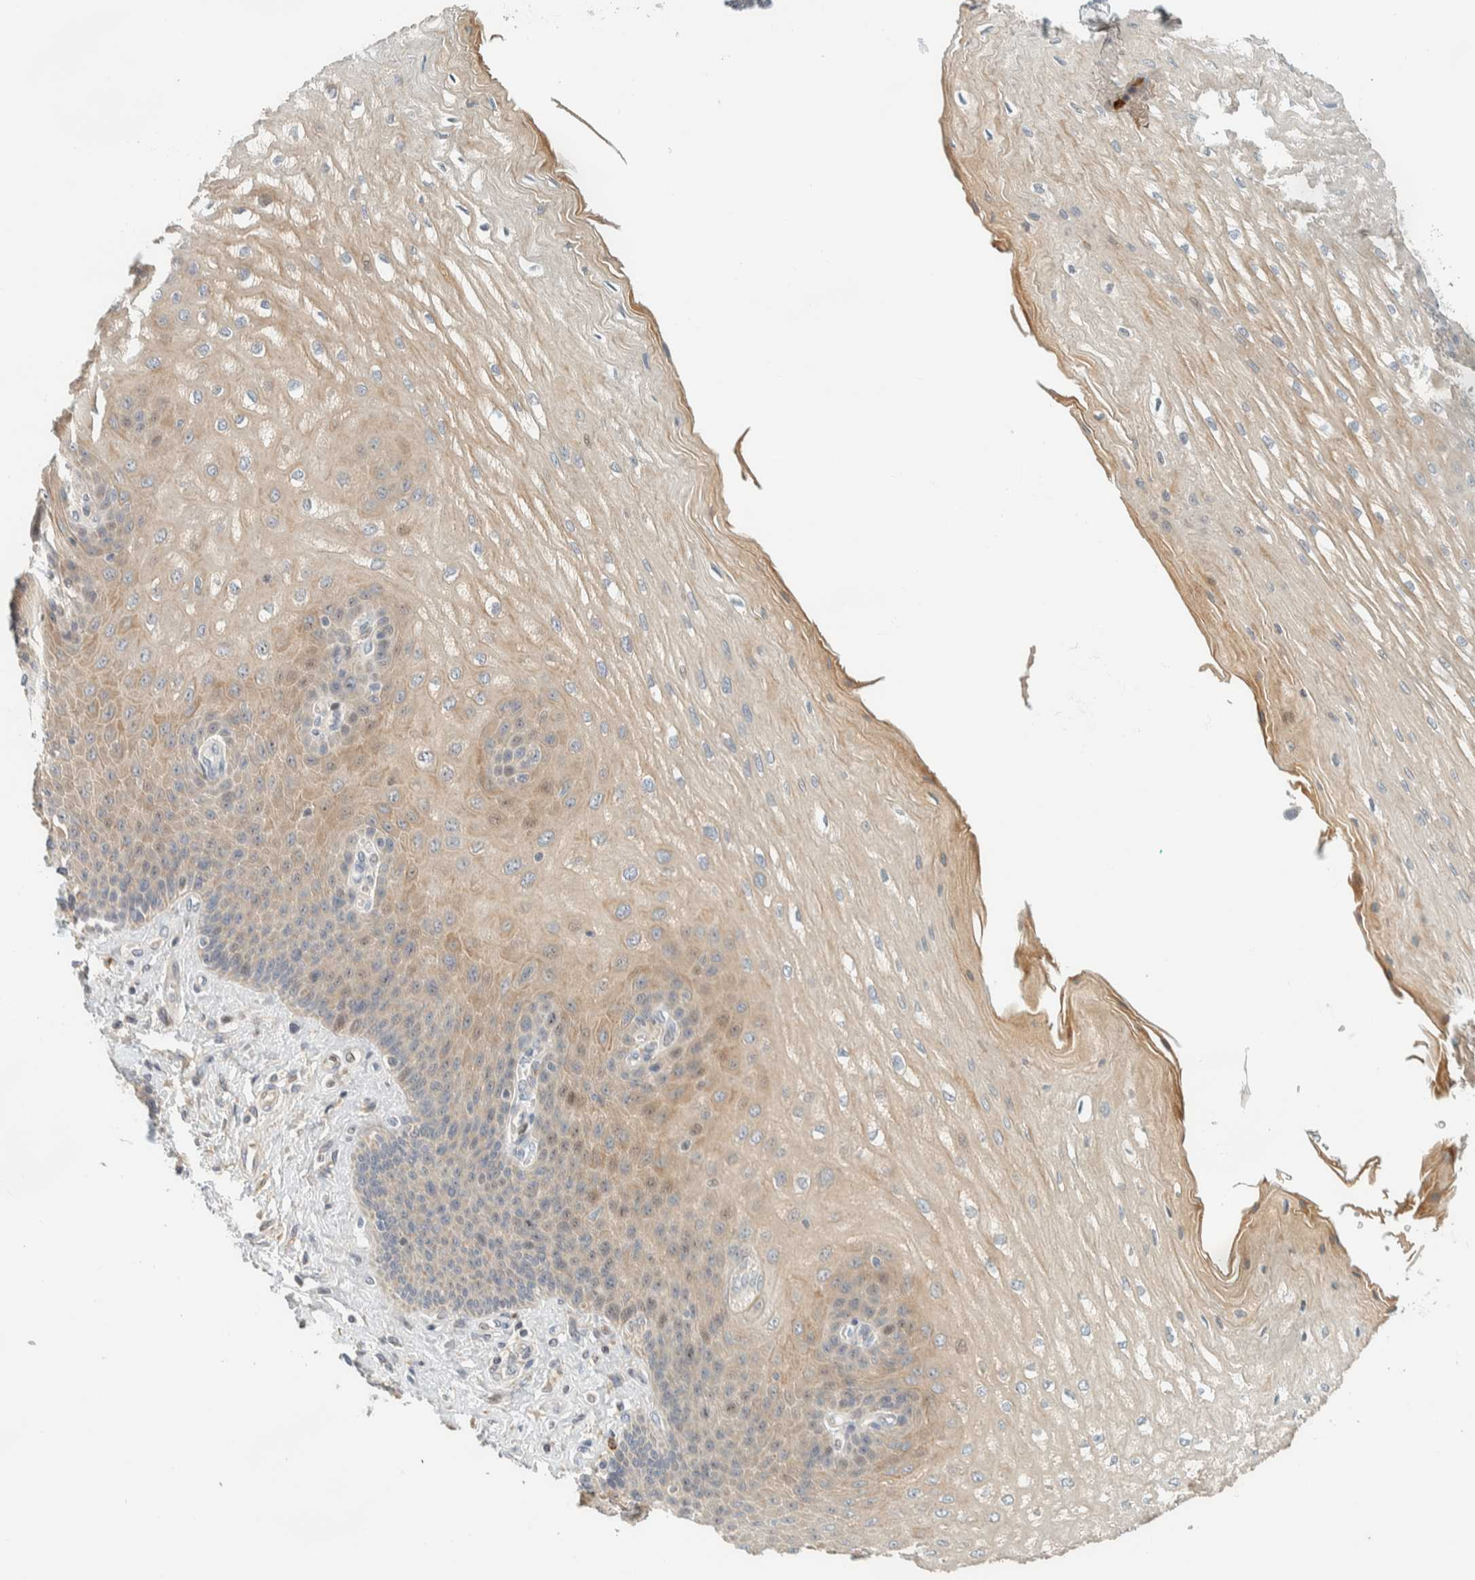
{"staining": {"intensity": "moderate", "quantity": "25%-75%", "location": "cytoplasmic/membranous"}, "tissue": "esophagus", "cell_type": "Squamous epithelial cells", "image_type": "normal", "snomed": [{"axis": "morphology", "description": "Normal tissue, NOS"}, {"axis": "topography", "description": "Esophagus"}], "caption": "Moderate cytoplasmic/membranous expression for a protein is appreciated in approximately 25%-75% of squamous epithelial cells of normal esophagus using immunohistochemistry.", "gene": "CCDC171", "patient": {"sex": "male", "age": 54}}